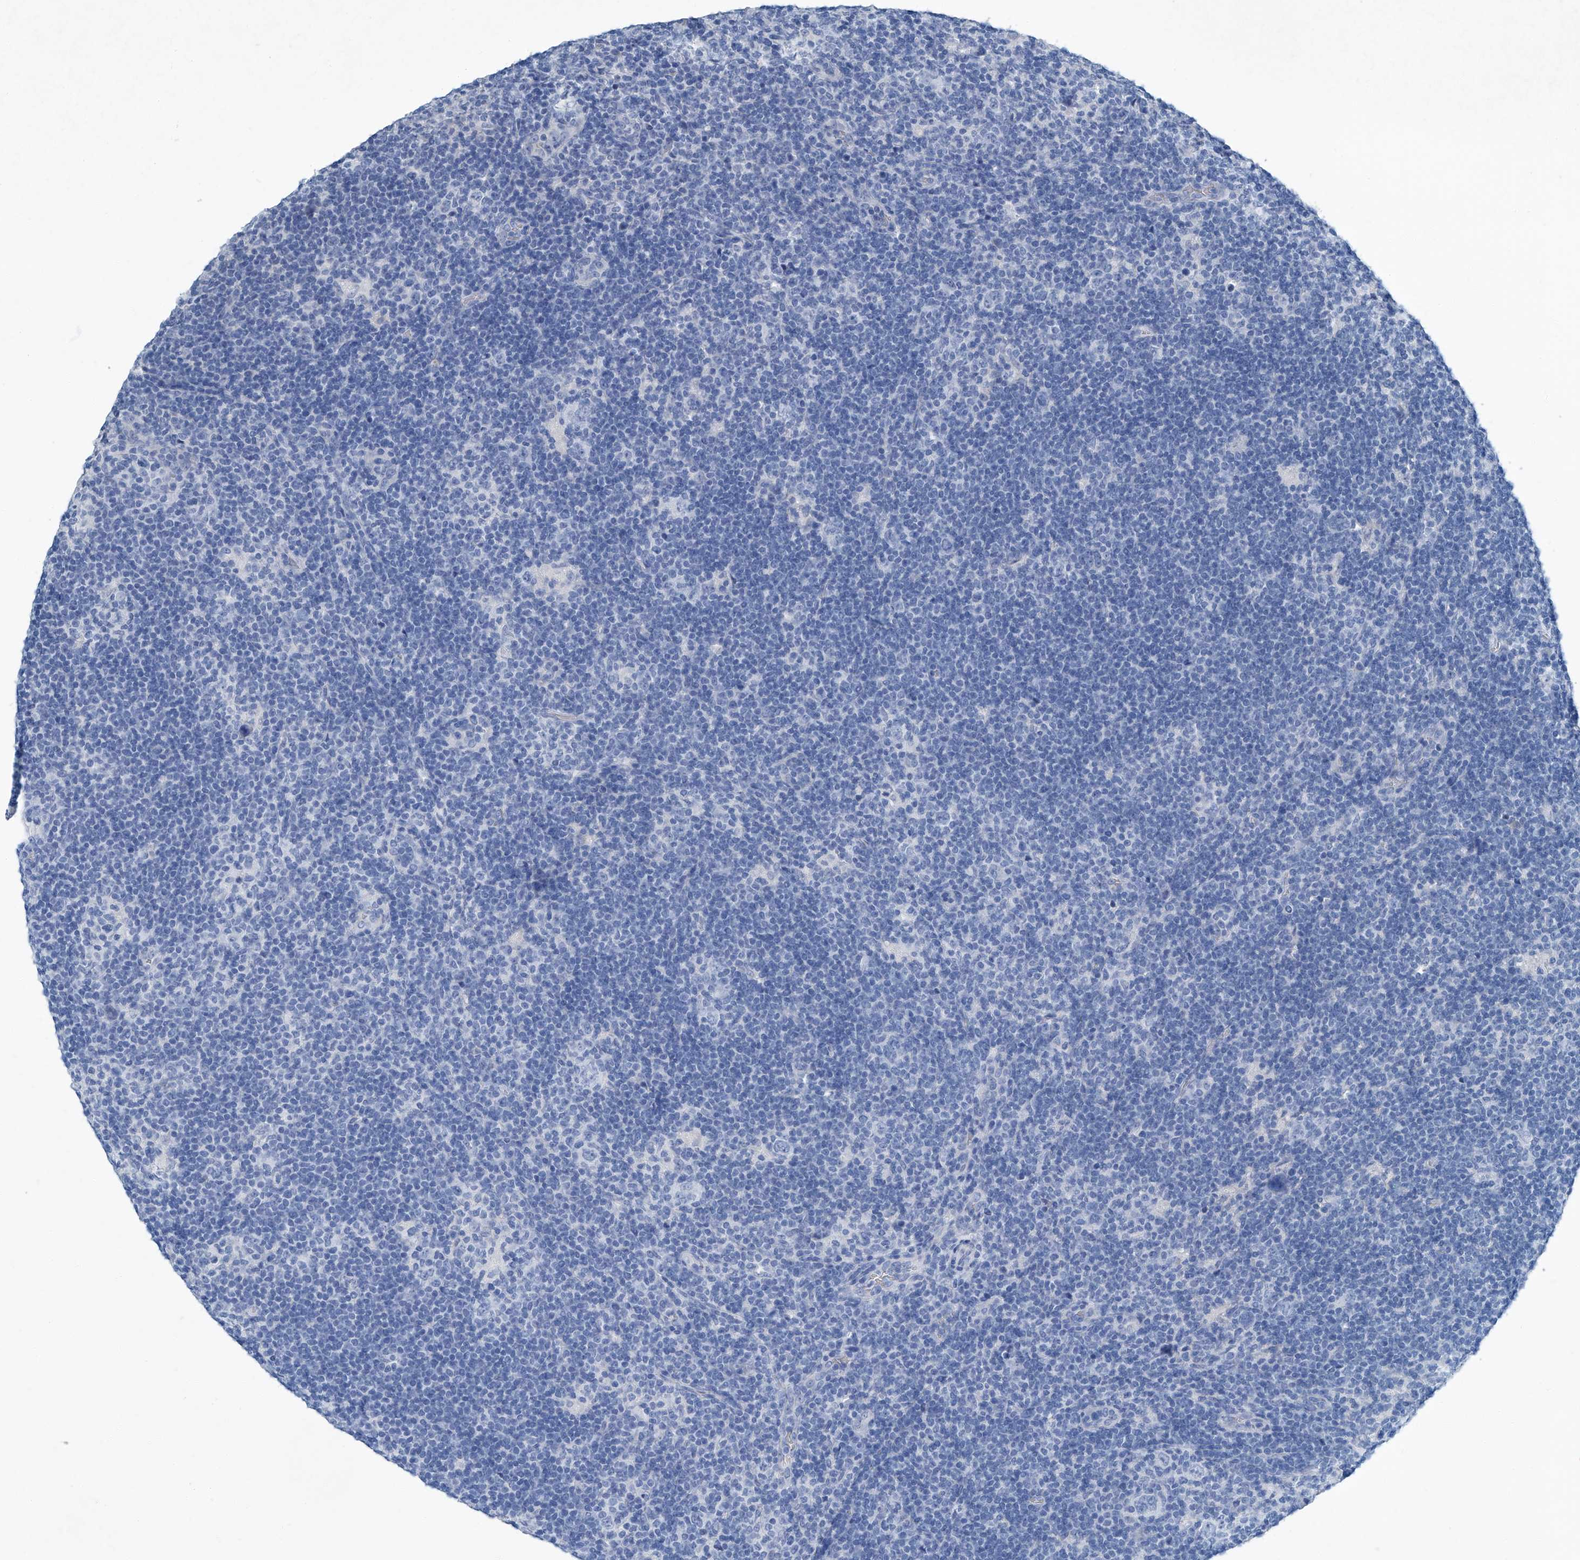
{"staining": {"intensity": "negative", "quantity": "none", "location": "none"}, "tissue": "lymphoma", "cell_type": "Tumor cells", "image_type": "cancer", "snomed": [{"axis": "morphology", "description": "Hodgkin's disease, NOS"}, {"axis": "topography", "description": "Lymph node"}], "caption": "DAB immunohistochemical staining of lymphoma displays no significant staining in tumor cells. (Brightfield microscopy of DAB immunohistochemistry at high magnification).", "gene": "CYP2A7", "patient": {"sex": "female", "age": 57}}